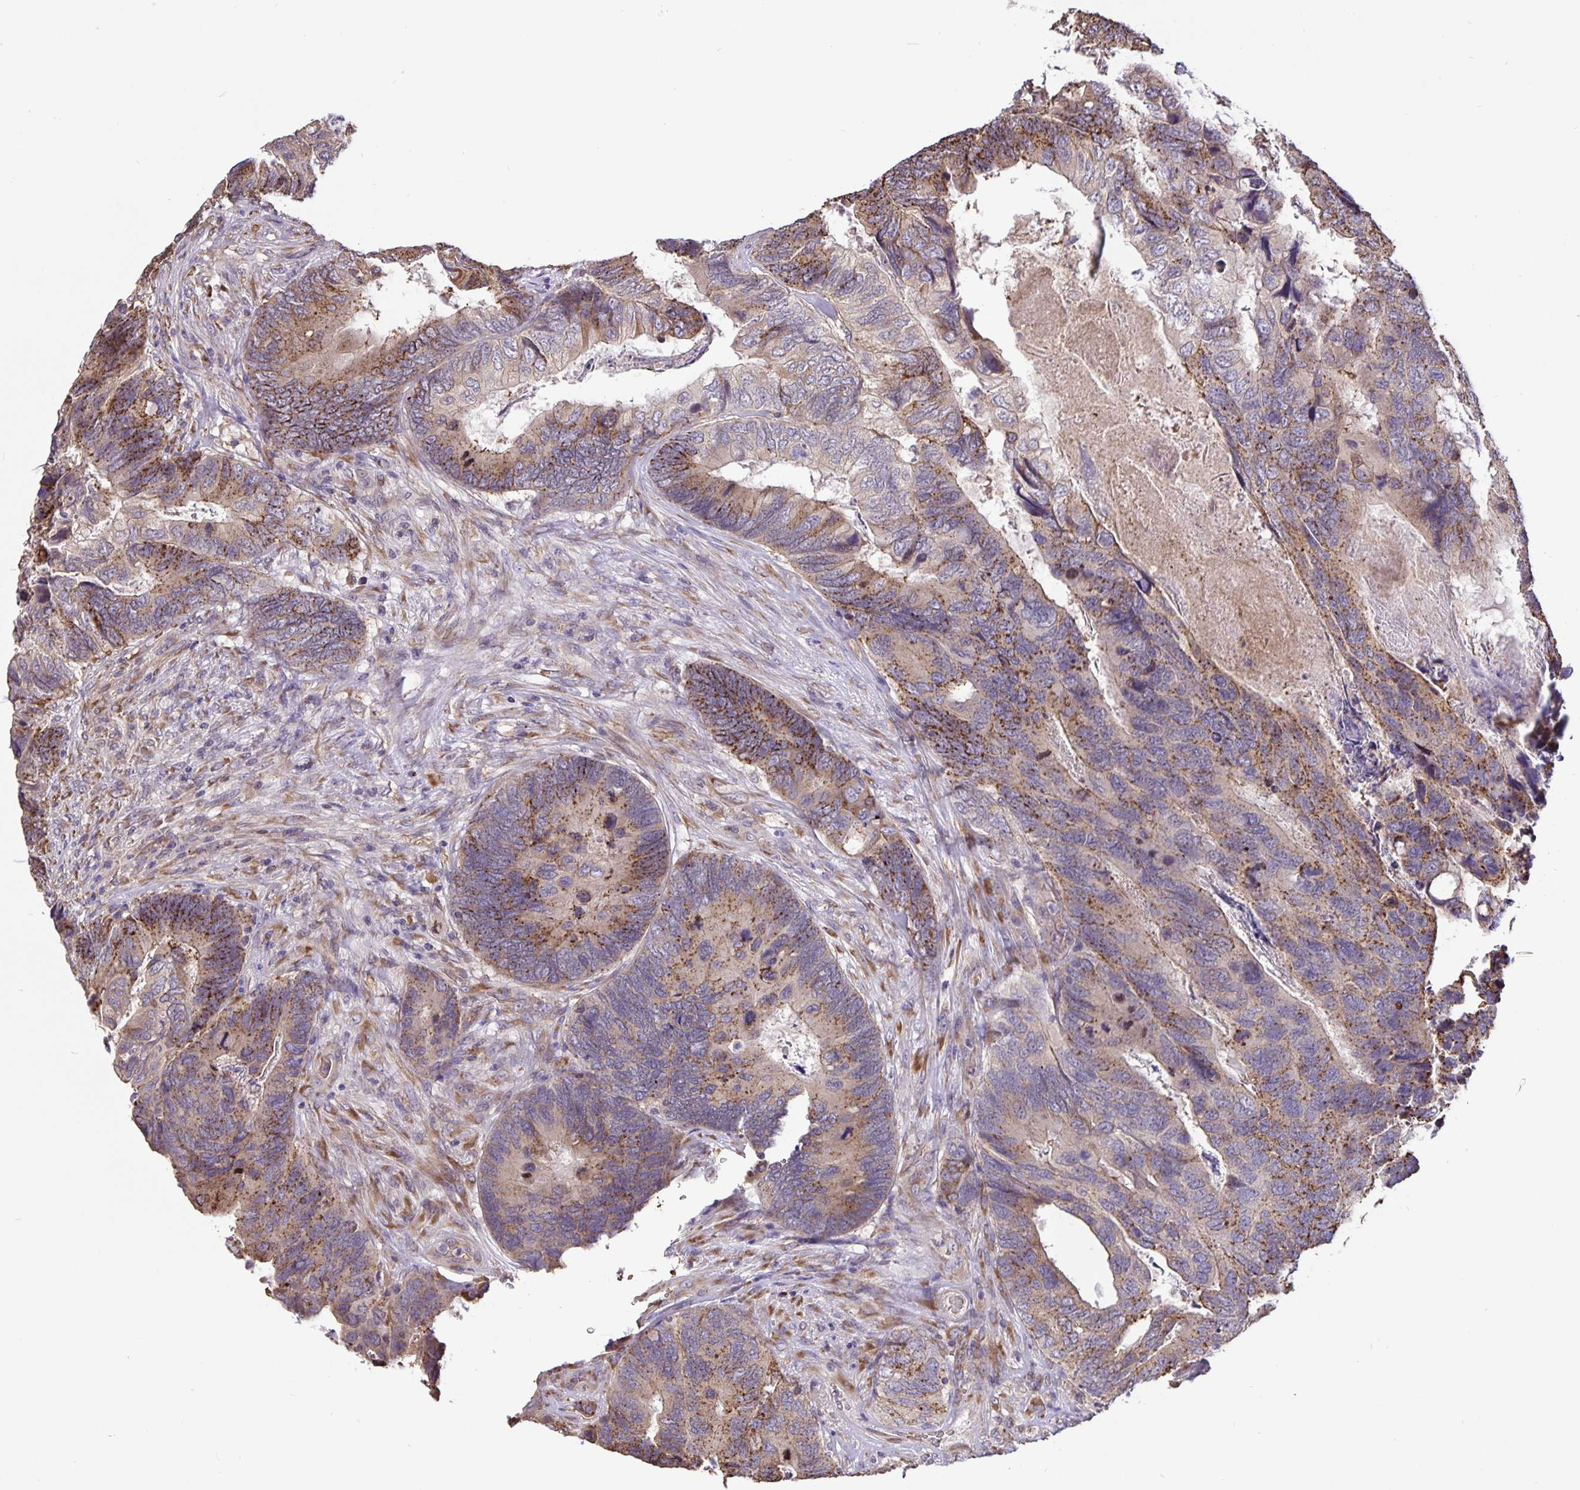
{"staining": {"intensity": "moderate", "quantity": ">75%", "location": "cytoplasmic/membranous"}, "tissue": "breast cancer", "cell_type": "Tumor cells", "image_type": "cancer", "snomed": [{"axis": "morphology", "description": "Lobular carcinoma"}, {"axis": "topography", "description": "Breast"}], "caption": "Immunohistochemistry (IHC) (DAB) staining of human breast cancer displays moderate cytoplasmic/membranous protein positivity in approximately >75% of tumor cells.", "gene": "TMEM71", "patient": {"sex": "female", "age": 59}}